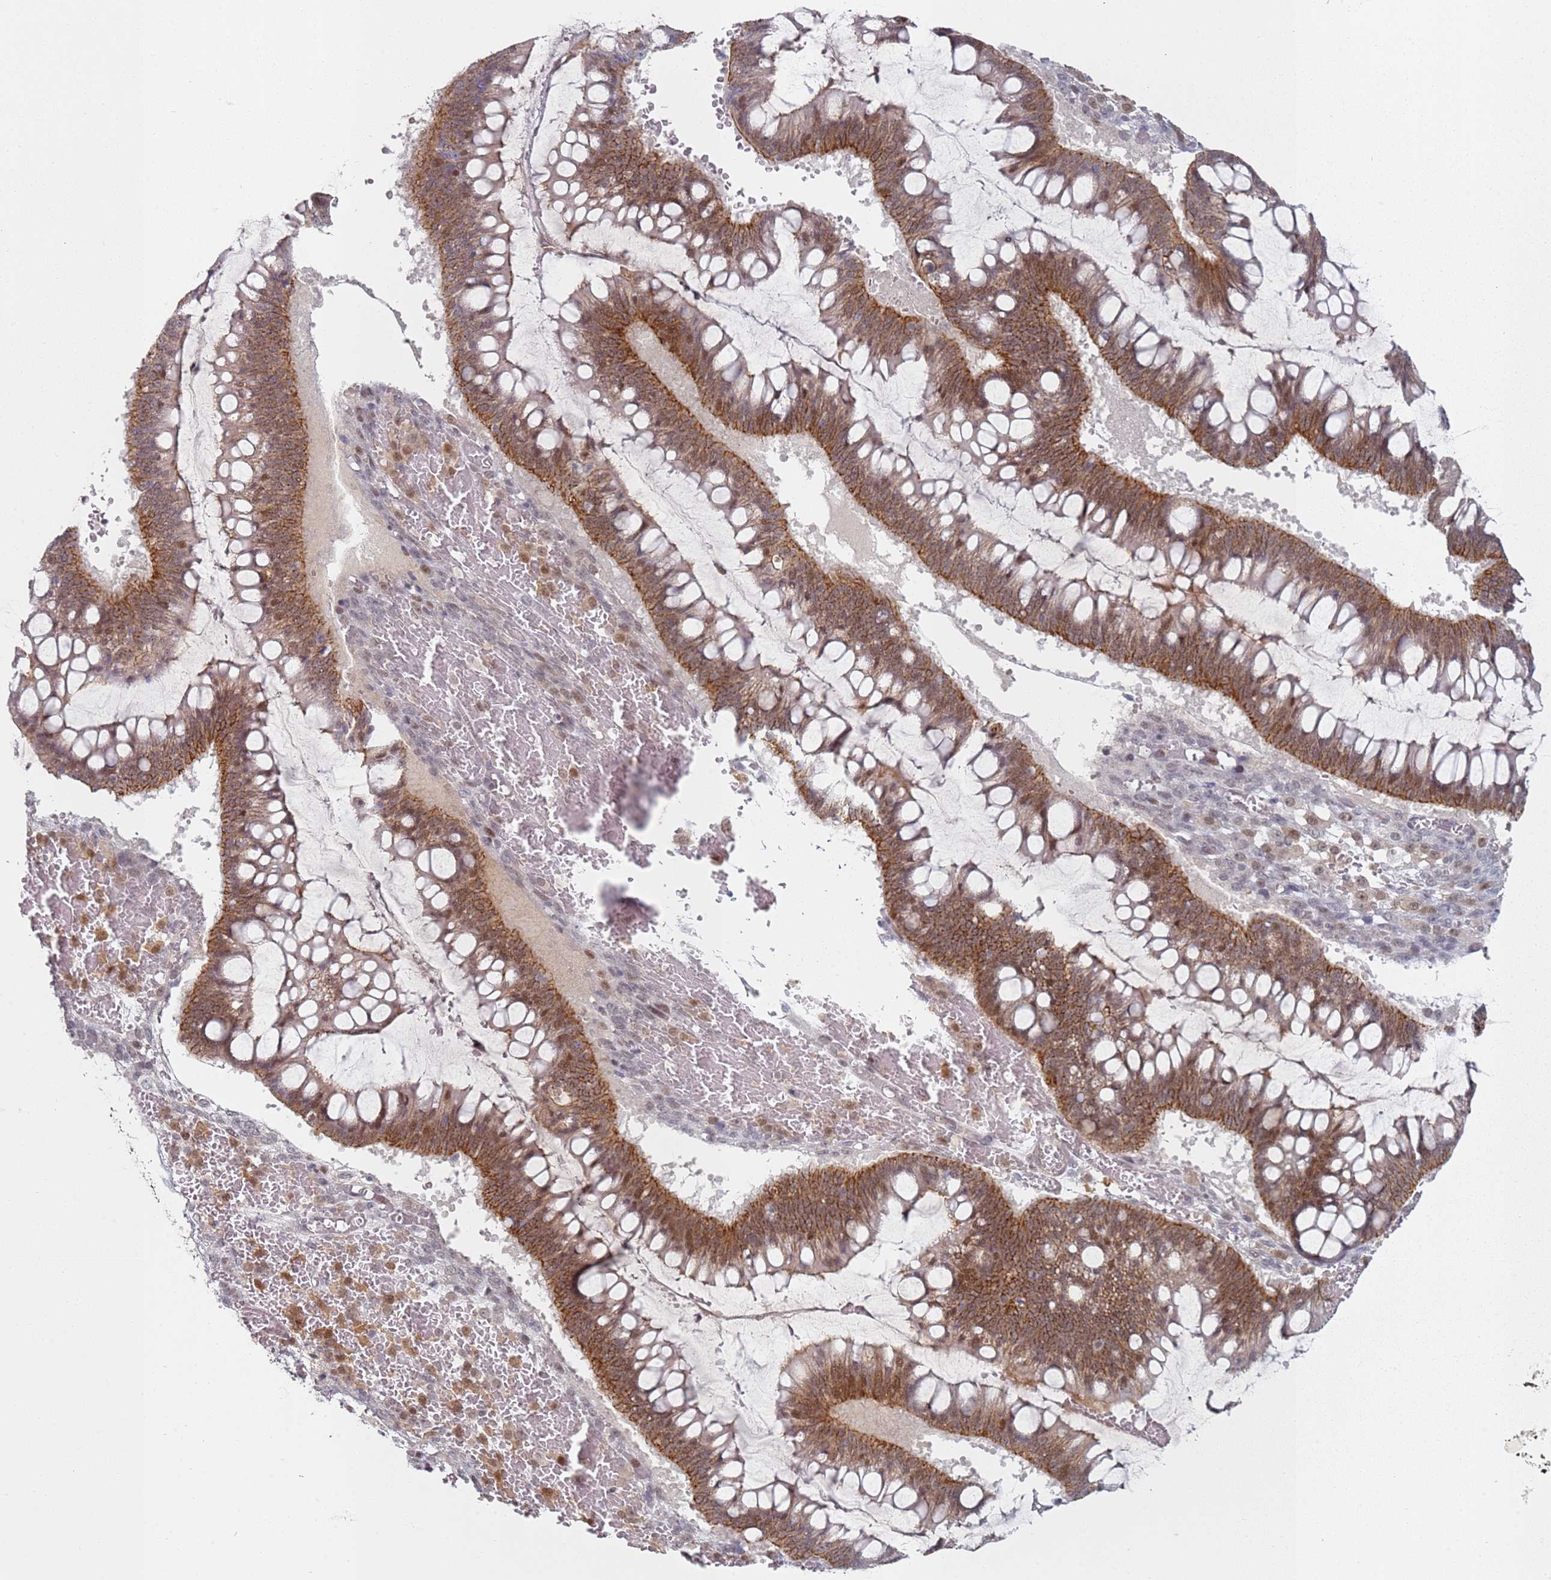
{"staining": {"intensity": "strong", "quantity": ">75%", "location": "cytoplasmic/membranous,nuclear"}, "tissue": "ovarian cancer", "cell_type": "Tumor cells", "image_type": "cancer", "snomed": [{"axis": "morphology", "description": "Cystadenocarcinoma, mucinous, NOS"}, {"axis": "topography", "description": "Ovary"}], "caption": "This micrograph exhibits ovarian cancer stained with IHC to label a protein in brown. The cytoplasmic/membranous and nuclear of tumor cells show strong positivity for the protein. Nuclei are counter-stained blue.", "gene": "ATF6B", "patient": {"sex": "female", "age": 73}}